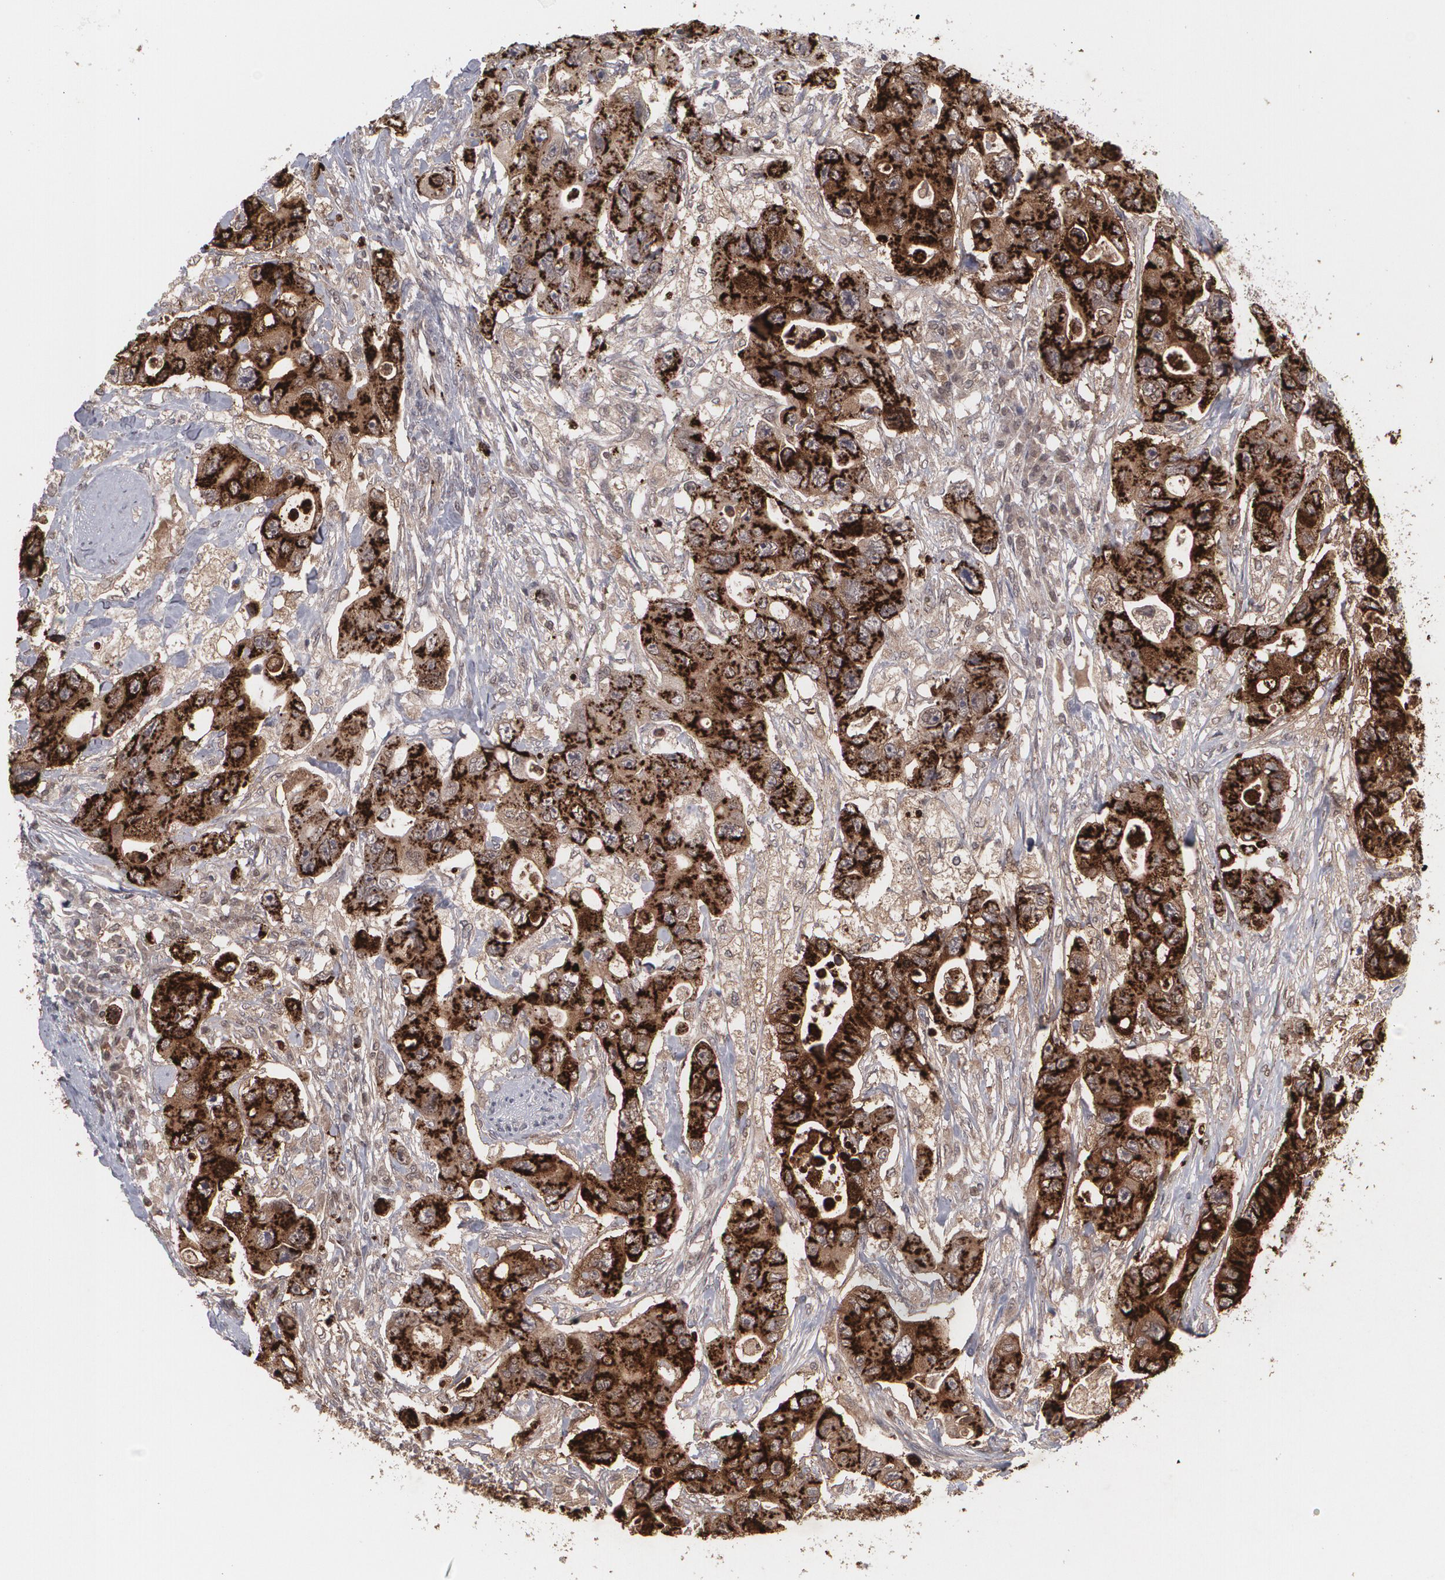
{"staining": {"intensity": "strong", "quantity": ">75%", "location": "cytoplasmic/membranous"}, "tissue": "colorectal cancer", "cell_type": "Tumor cells", "image_type": "cancer", "snomed": [{"axis": "morphology", "description": "Adenocarcinoma, NOS"}, {"axis": "topography", "description": "Colon"}], "caption": "Strong cytoplasmic/membranous protein staining is appreciated in about >75% of tumor cells in colorectal adenocarcinoma. The protein of interest is shown in brown color, while the nuclei are stained blue.", "gene": "HTT", "patient": {"sex": "female", "age": 46}}